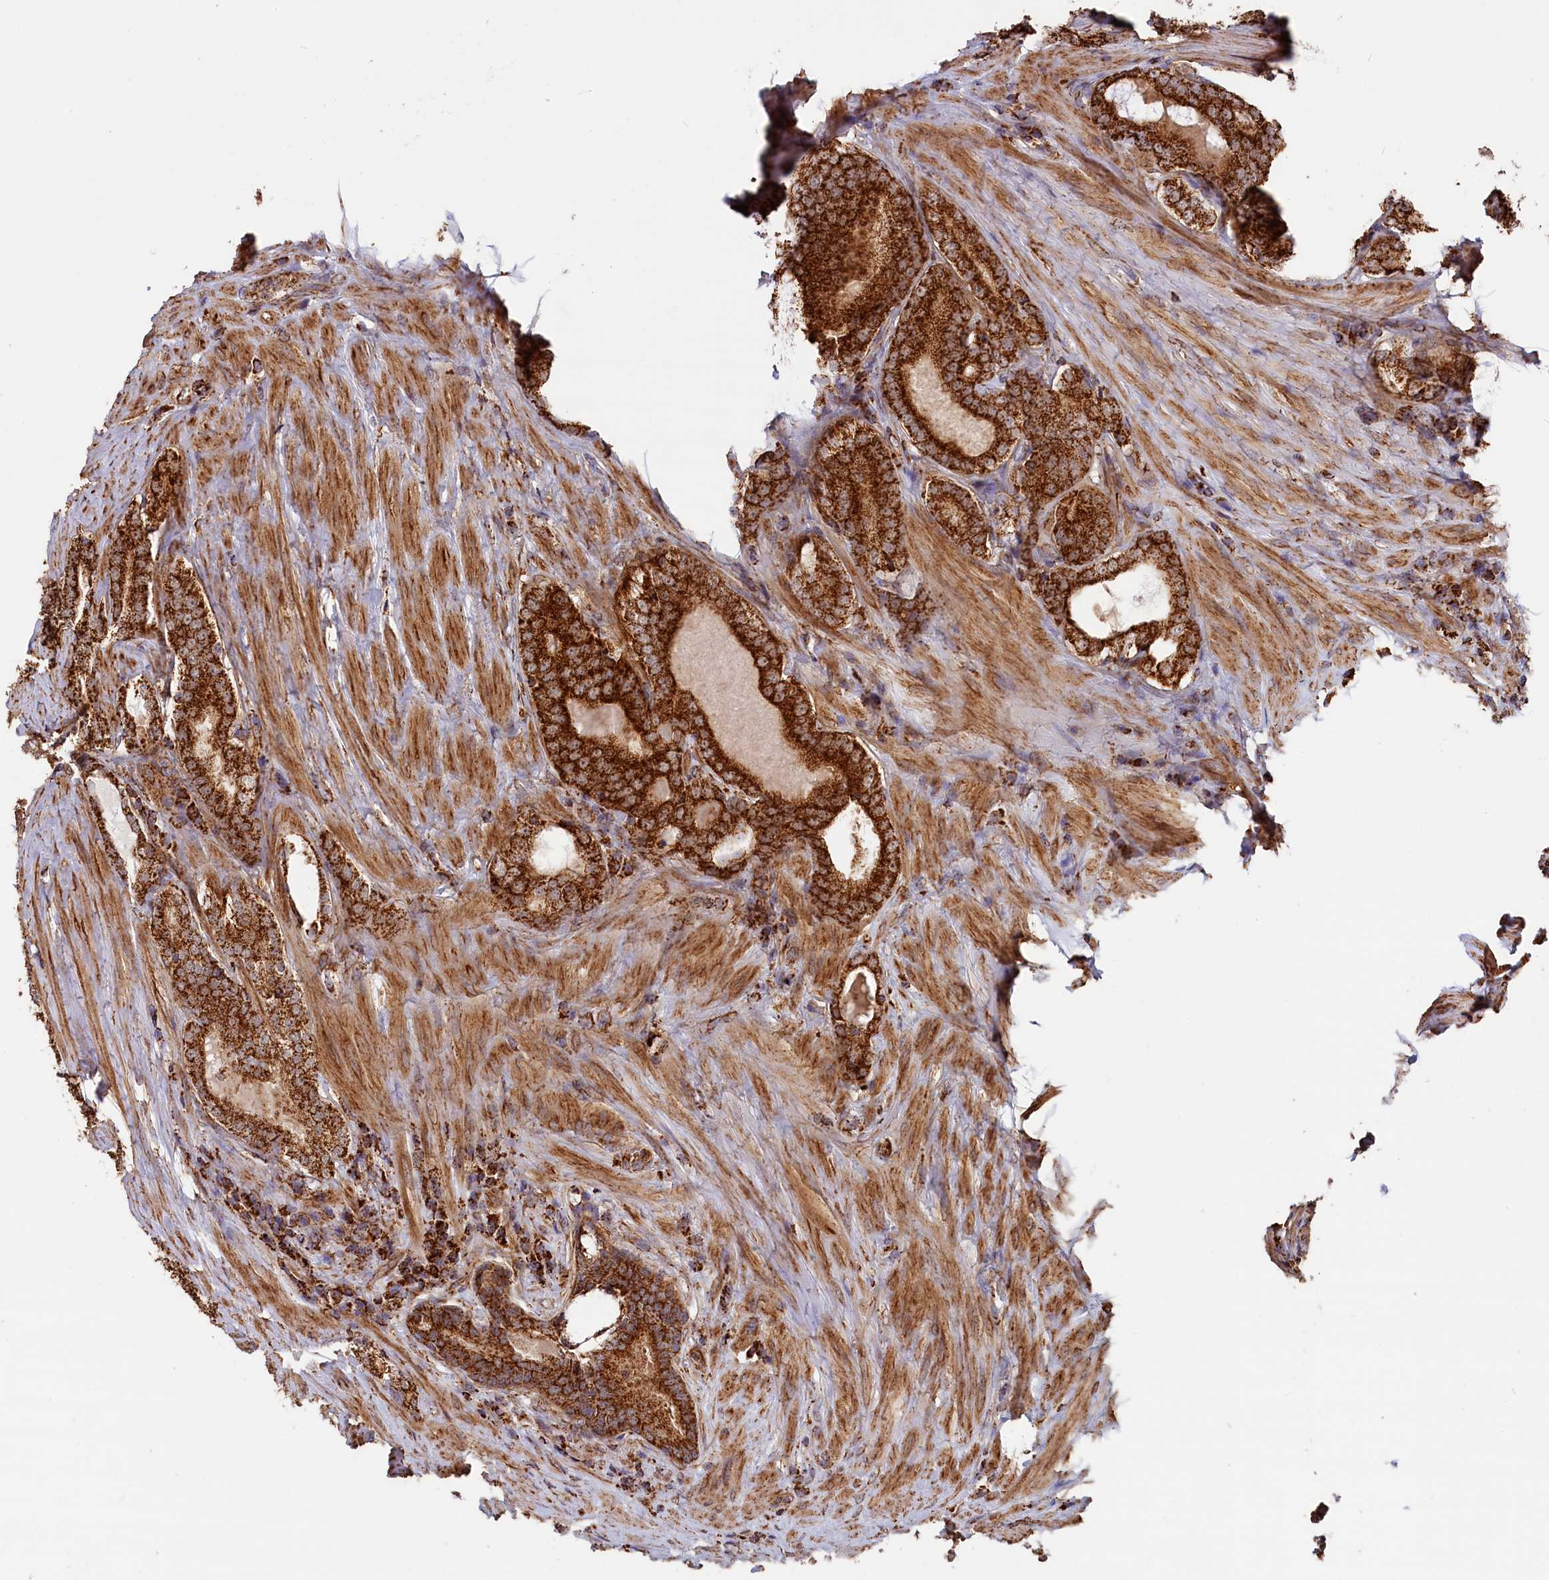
{"staining": {"intensity": "strong", "quantity": ">75%", "location": "cytoplasmic/membranous"}, "tissue": "prostate cancer", "cell_type": "Tumor cells", "image_type": "cancer", "snomed": [{"axis": "morphology", "description": "Adenocarcinoma, Low grade"}, {"axis": "topography", "description": "Prostate"}], "caption": "Prostate cancer (low-grade adenocarcinoma) stained with DAB immunohistochemistry (IHC) displays high levels of strong cytoplasmic/membranous staining in about >75% of tumor cells.", "gene": "MACROD1", "patient": {"sex": "male", "age": 68}}